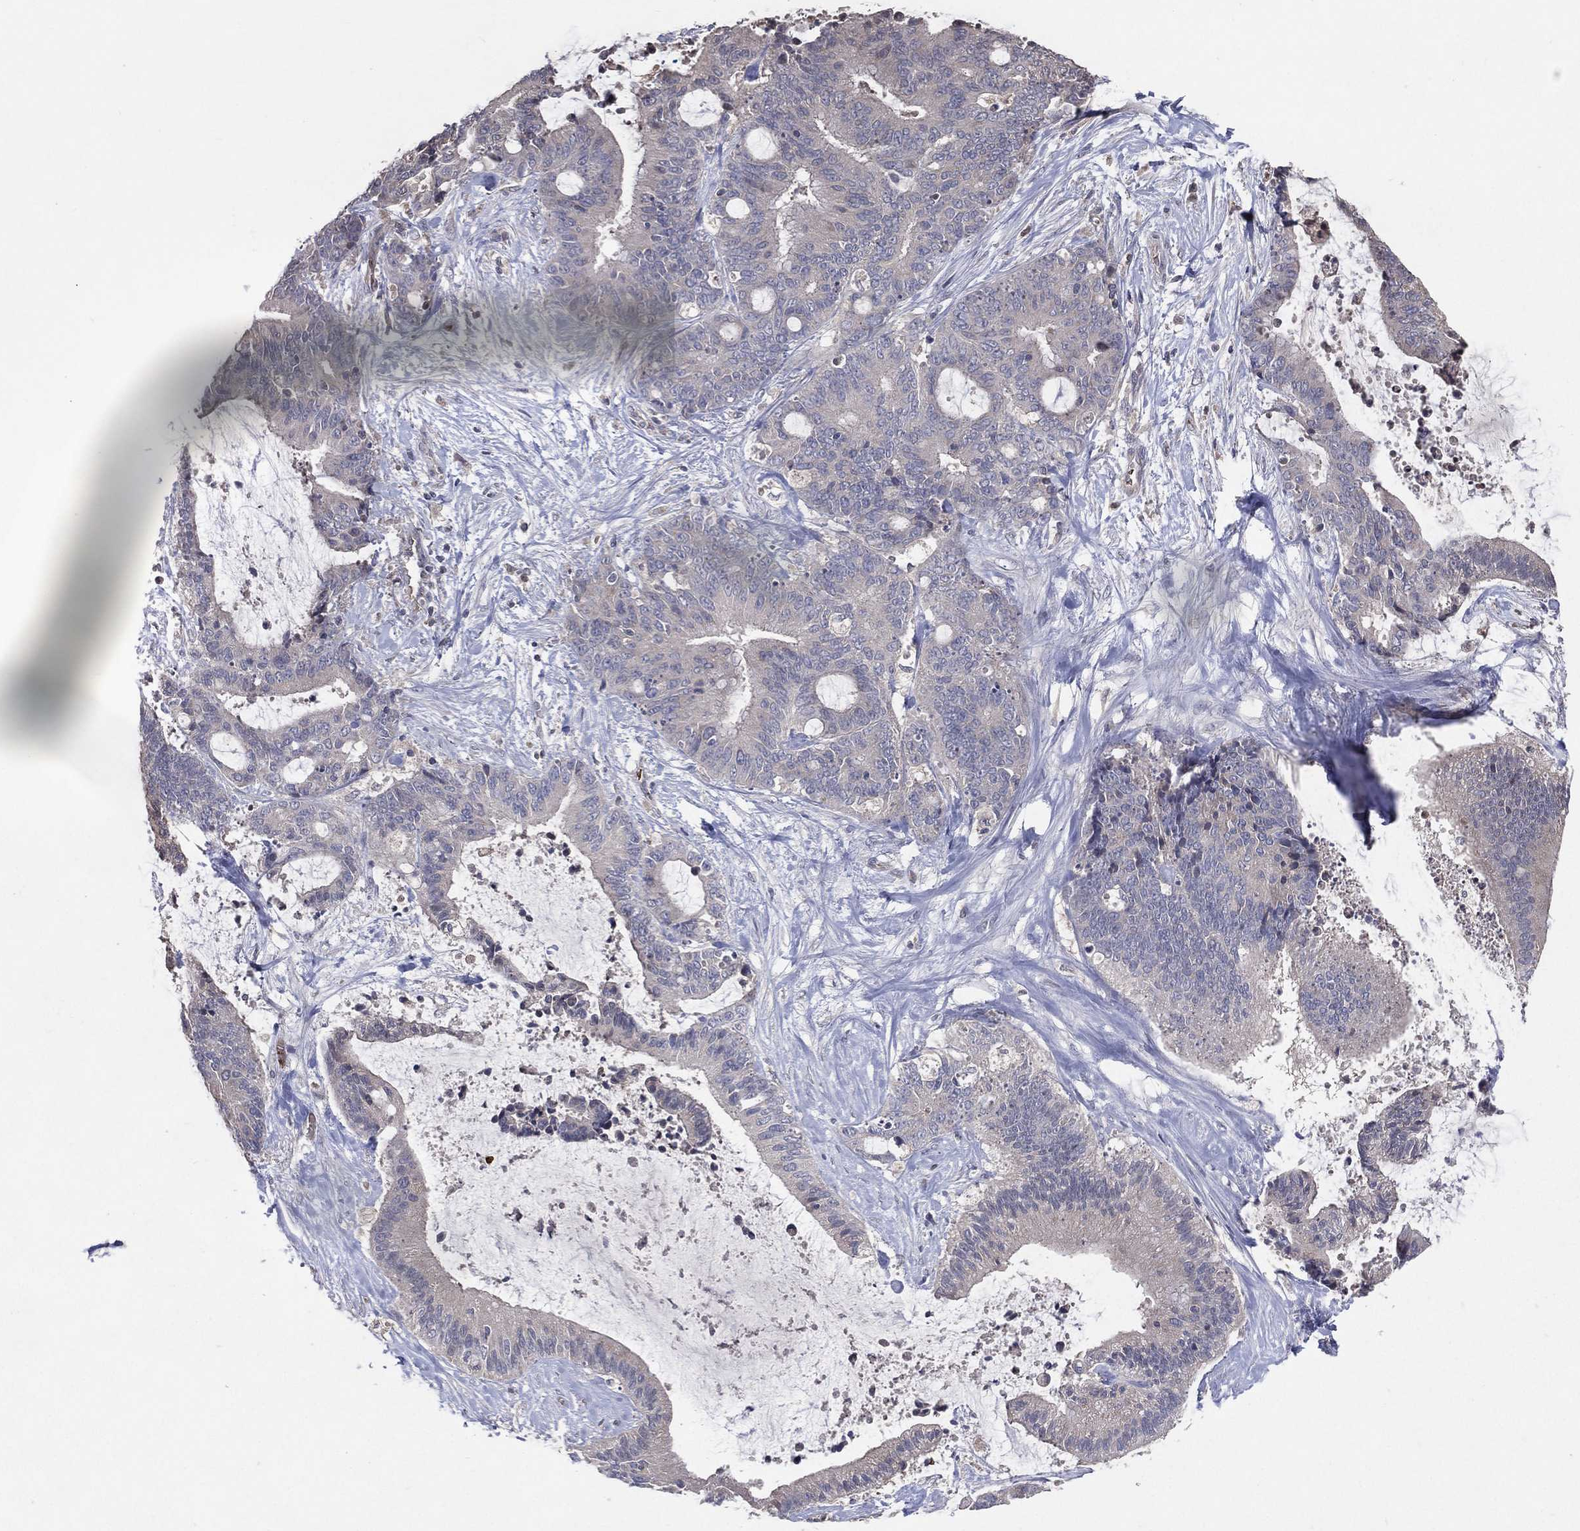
{"staining": {"intensity": "negative", "quantity": "none", "location": "none"}, "tissue": "liver cancer", "cell_type": "Tumor cells", "image_type": "cancer", "snomed": [{"axis": "morphology", "description": "Cholangiocarcinoma"}, {"axis": "topography", "description": "Liver"}], "caption": "A photomicrograph of human liver cancer (cholangiocarcinoma) is negative for staining in tumor cells.", "gene": "DNAH7", "patient": {"sex": "female", "age": 73}}